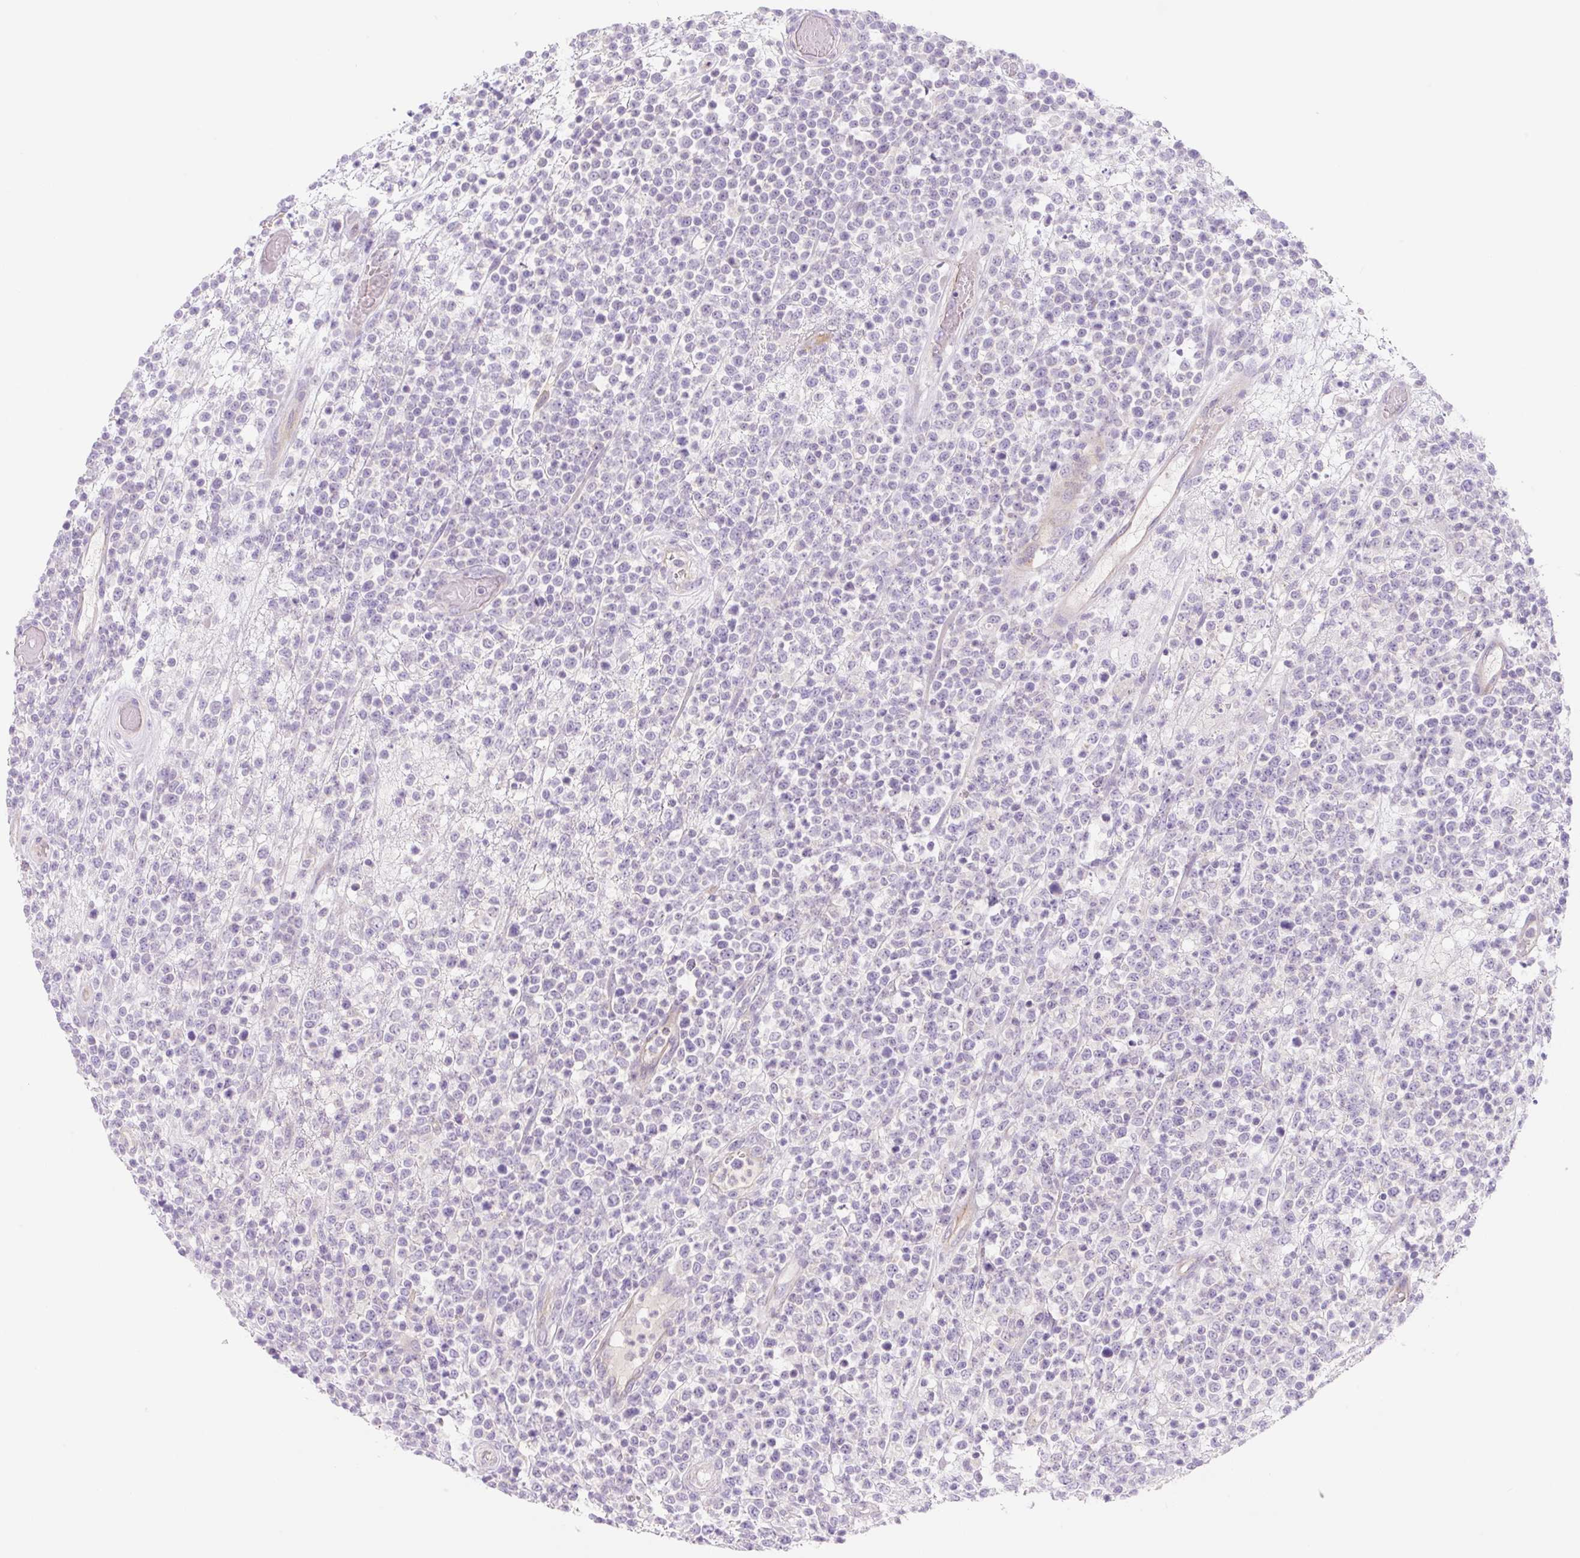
{"staining": {"intensity": "negative", "quantity": "none", "location": "none"}, "tissue": "lymphoma", "cell_type": "Tumor cells", "image_type": "cancer", "snomed": [{"axis": "morphology", "description": "Malignant lymphoma, non-Hodgkin's type, High grade"}, {"axis": "topography", "description": "Colon"}], "caption": "High power microscopy photomicrograph of an immunohistochemistry histopathology image of high-grade malignant lymphoma, non-Hodgkin's type, revealing no significant staining in tumor cells. (IHC, brightfield microscopy, high magnification).", "gene": "LYVE1", "patient": {"sex": "female", "age": 53}}